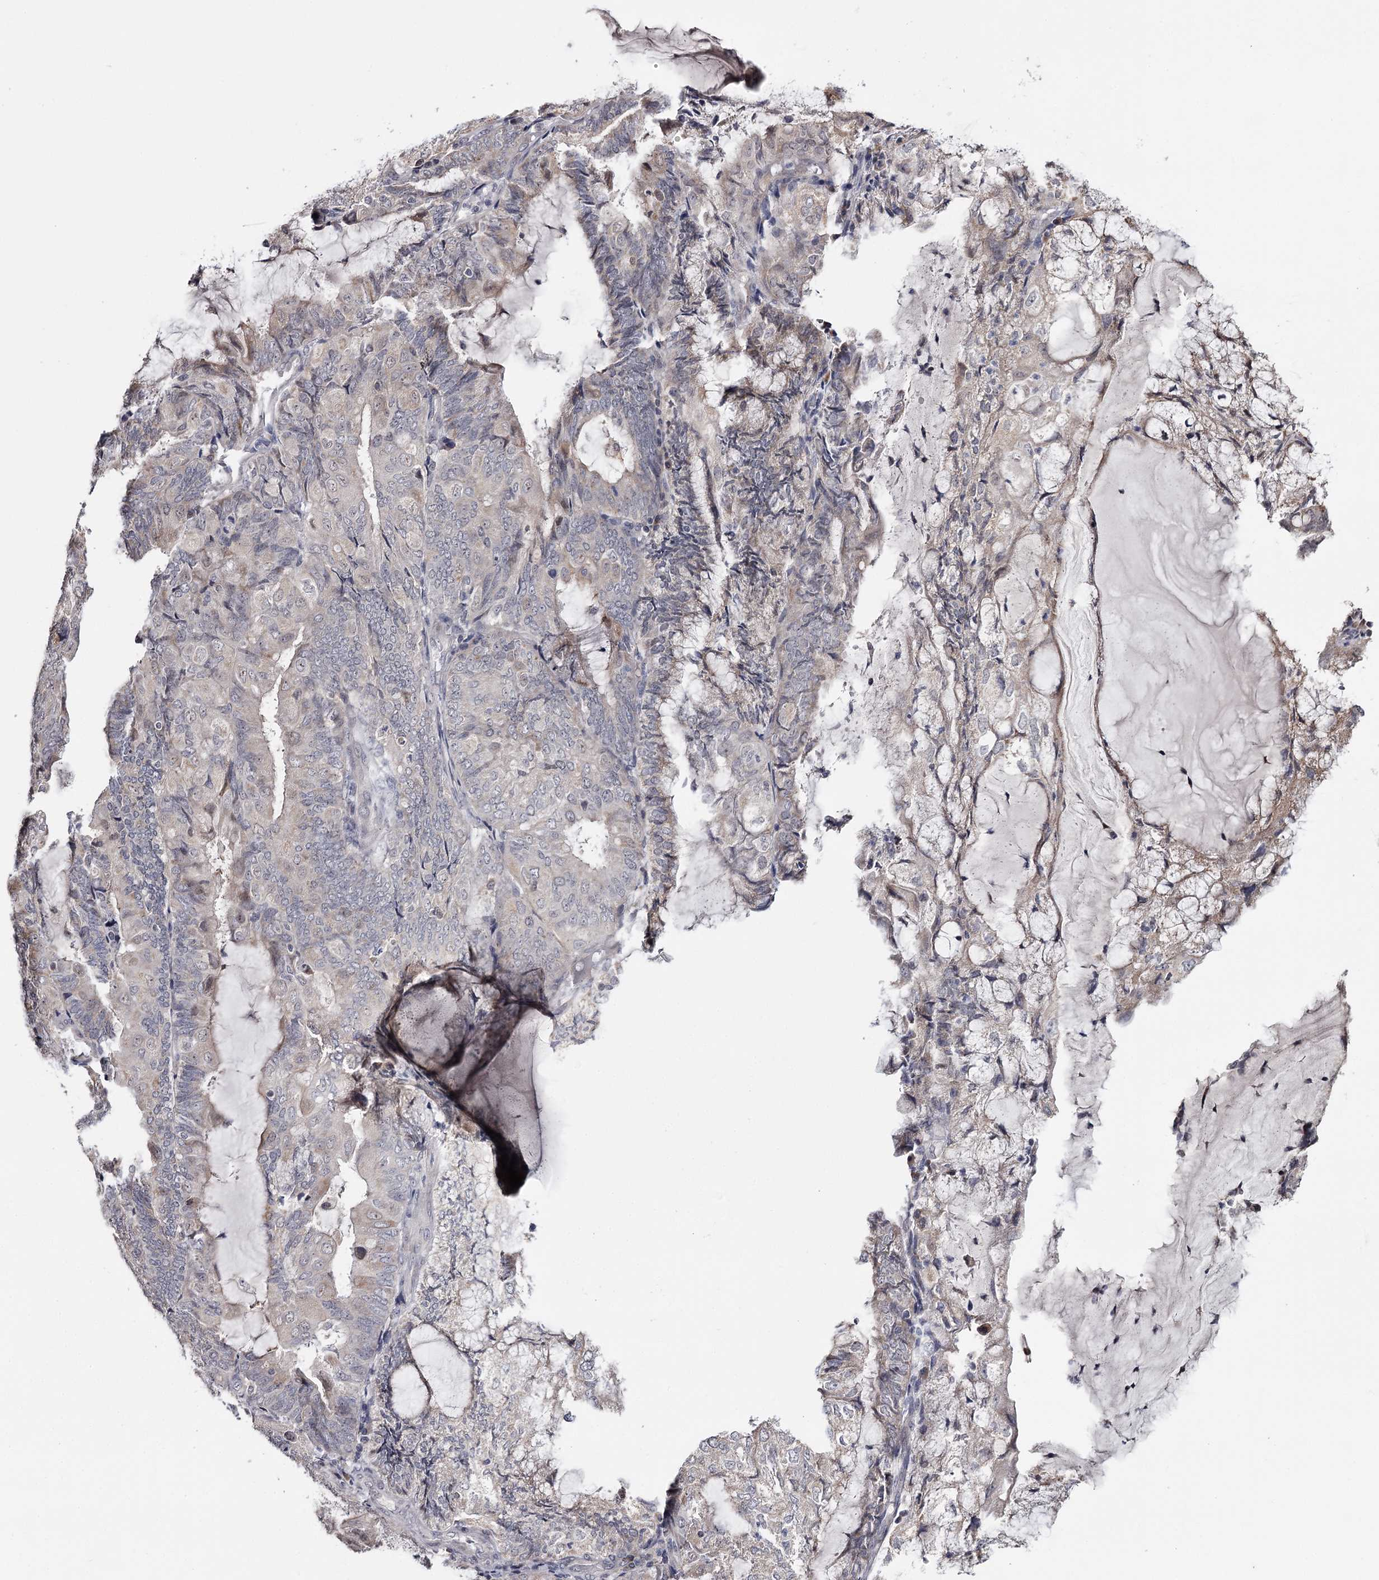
{"staining": {"intensity": "negative", "quantity": "none", "location": "none"}, "tissue": "endometrial cancer", "cell_type": "Tumor cells", "image_type": "cancer", "snomed": [{"axis": "morphology", "description": "Adenocarcinoma, NOS"}, {"axis": "topography", "description": "Endometrium"}], "caption": "Immunohistochemistry (IHC) micrograph of neoplastic tissue: human endometrial cancer (adenocarcinoma) stained with DAB (3,3'-diaminobenzidine) exhibits no significant protein staining in tumor cells.", "gene": "GTSF1", "patient": {"sex": "female", "age": 81}}